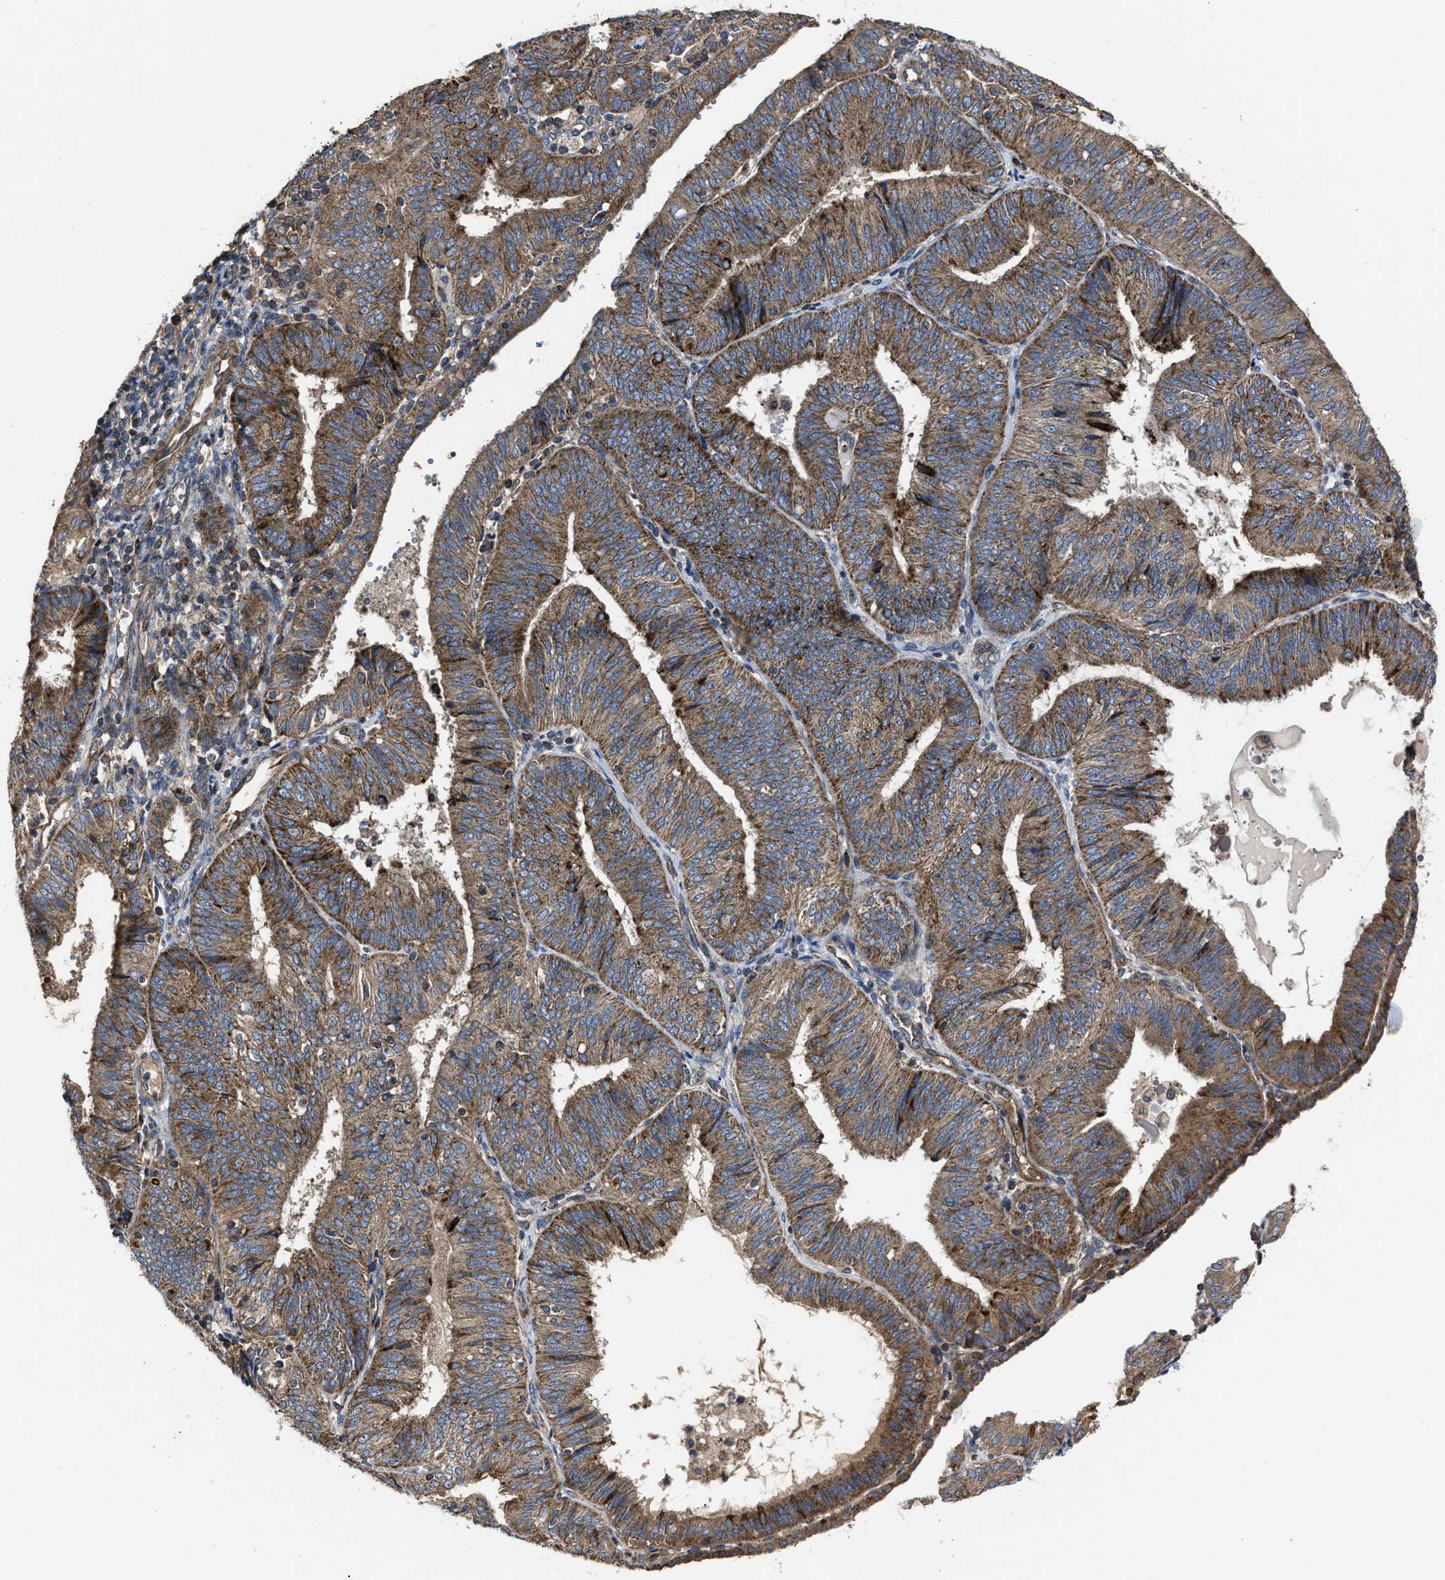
{"staining": {"intensity": "moderate", "quantity": ">75%", "location": "cytoplasmic/membranous"}, "tissue": "endometrial cancer", "cell_type": "Tumor cells", "image_type": "cancer", "snomed": [{"axis": "morphology", "description": "Adenocarcinoma, NOS"}, {"axis": "topography", "description": "Endometrium"}], "caption": "Endometrial adenocarcinoma stained with immunohistochemistry (IHC) demonstrates moderate cytoplasmic/membranous expression in about >75% of tumor cells.", "gene": "PASK", "patient": {"sex": "female", "age": 58}}